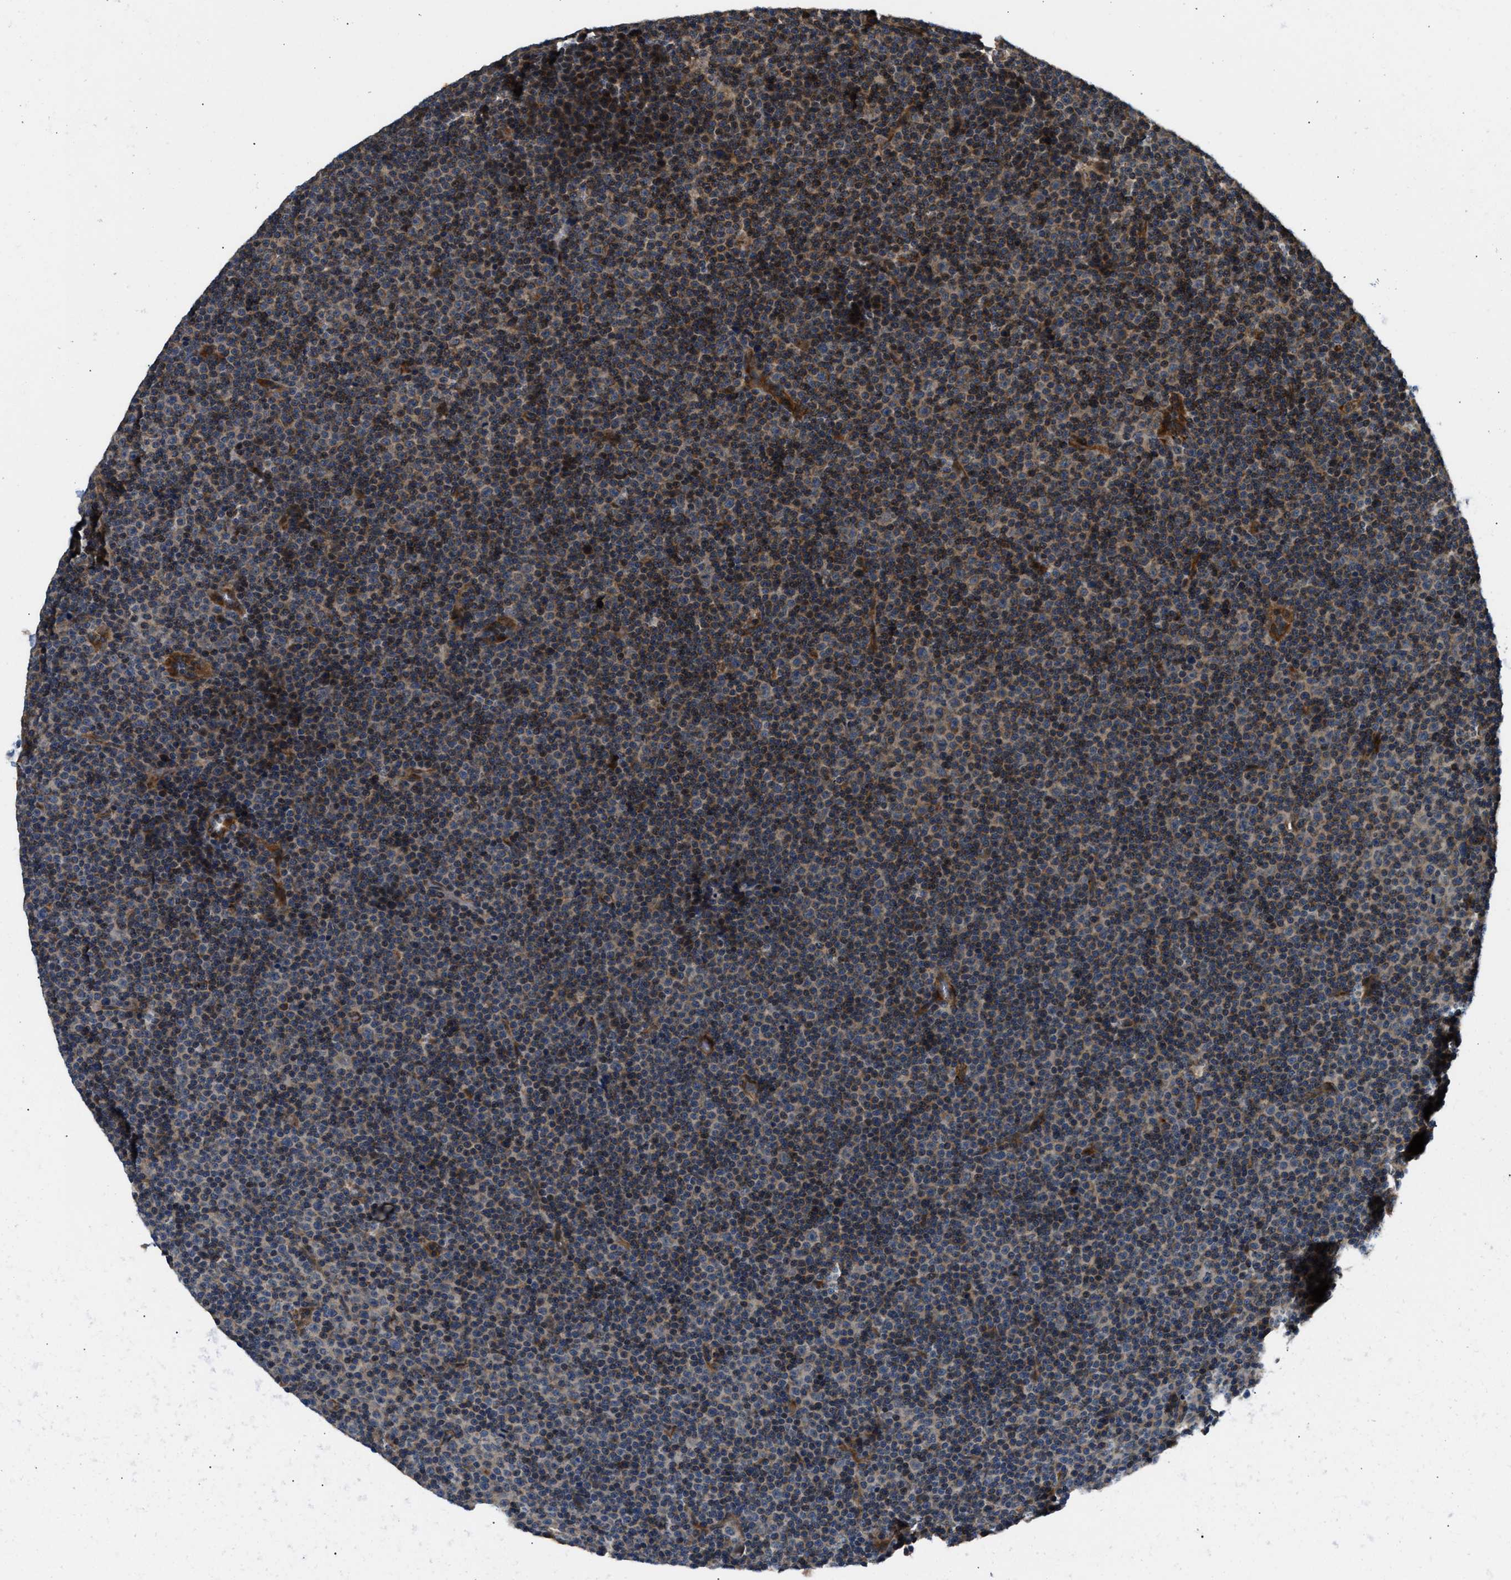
{"staining": {"intensity": "weak", "quantity": "25%-75%", "location": "cytoplasmic/membranous"}, "tissue": "lymphoma", "cell_type": "Tumor cells", "image_type": "cancer", "snomed": [{"axis": "morphology", "description": "Malignant lymphoma, non-Hodgkin's type, Low grade"}, {"axis": "topography", "description": "Lymph node"}], "caption": "About 25%-75% of tumor cells in malignant lymphoma, non-Hodgkin's type (low-grade) show weak cytoplasmic/membranous protein staining as visualized by brown immunohistochemical staining.", "gene": "PNPLA8", "patient": {"sex": "female", "age": 67}}